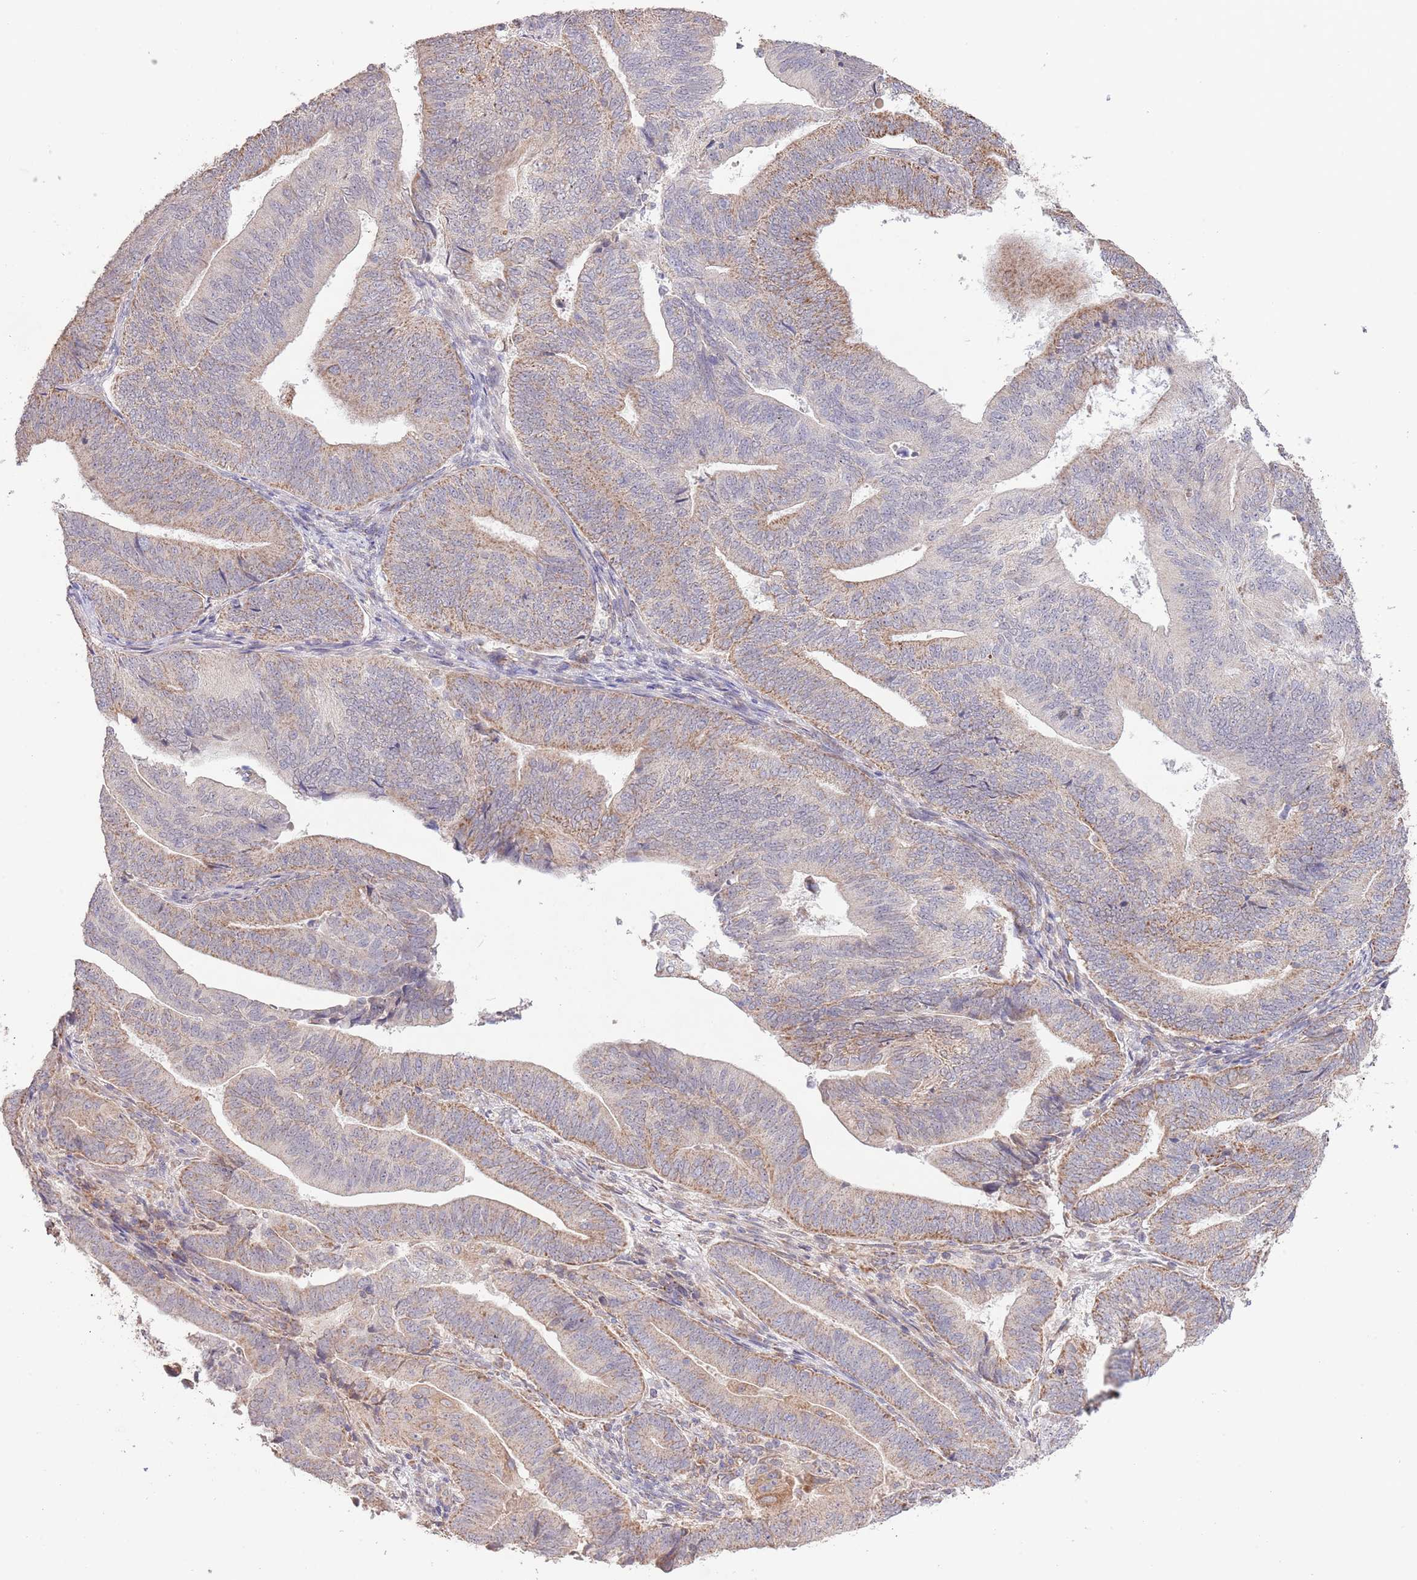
{"staining": {"intensity": "moderate", "quantity": "25%-75%", "location": "cytoplasmic/membranous"}, "tissue": "endometrial cancer", "cell_type": "Tumor cells", "image_type": "cancer", "snomed": [{"axis": "morphology", "description": "Adenocarcinoma, NOS"}, {"axis": "topography", "description": "Endometrium"}], "caption": "Immunohistochemistry of endometrial adenocarcinoma shows medium levels of moderate cytoplasmic/membranous expression in about 25%-75% of tumor cells.", "gene": "IVD", "patient": {"sex": "female", "age": 70}}